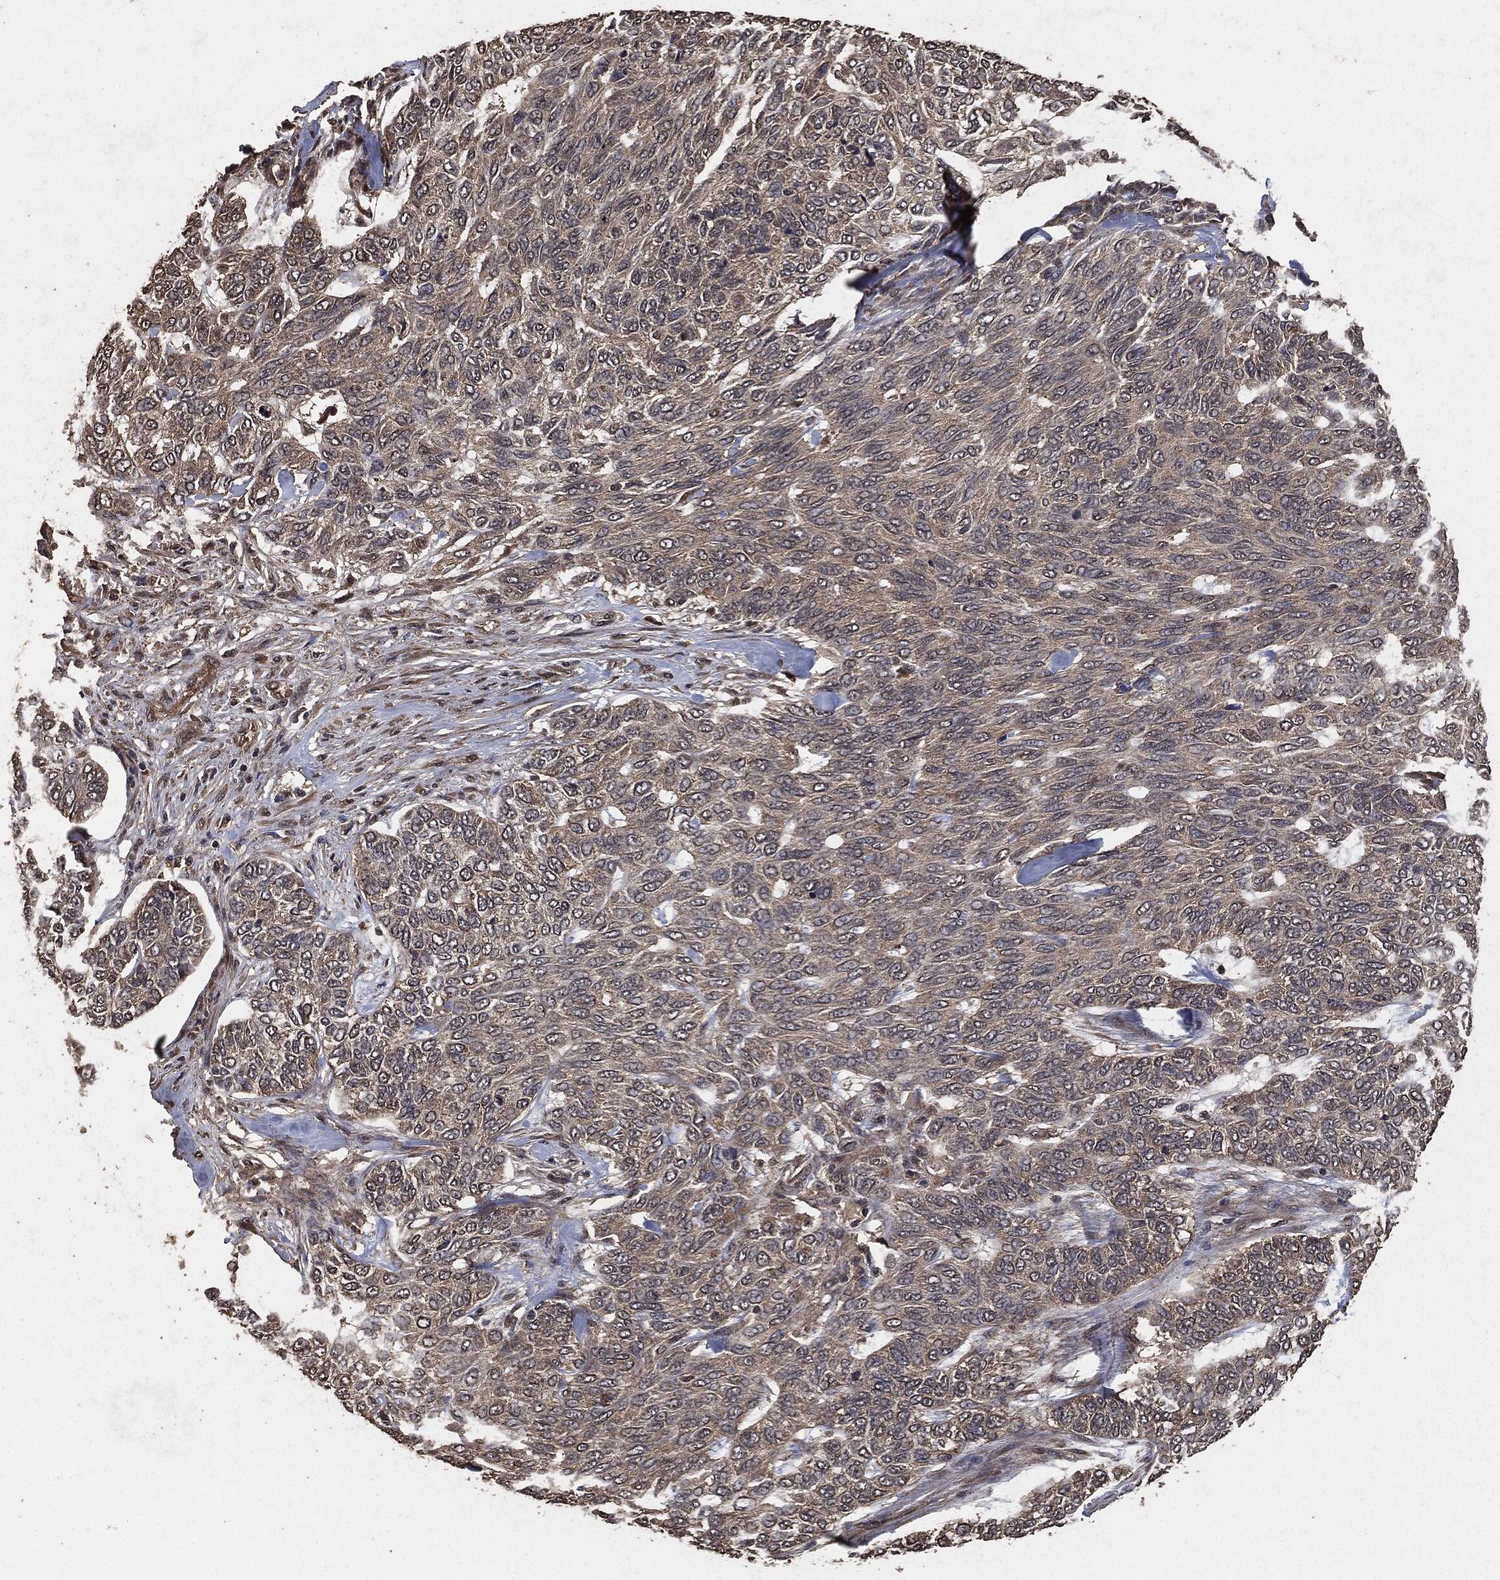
{"staining": {"intensity": "negative", "quantity": "none", "location": "none"}, "tissue": "skin cancer", "cell_type": "Tumor cells", "image_type": "cancer", "snomed": [{"axis": "morphology", "description": "Basal cell carcinoma"}, {"axis": "topography", "description": "Skin"}], "caption": "There is no significant staining in tumor cells of skin basal cell carcinoma. (DAB IHC with hematoxylin counter stain).", "gene": "AKT1S1", "patient": {"sex": "female", "age": 65}}